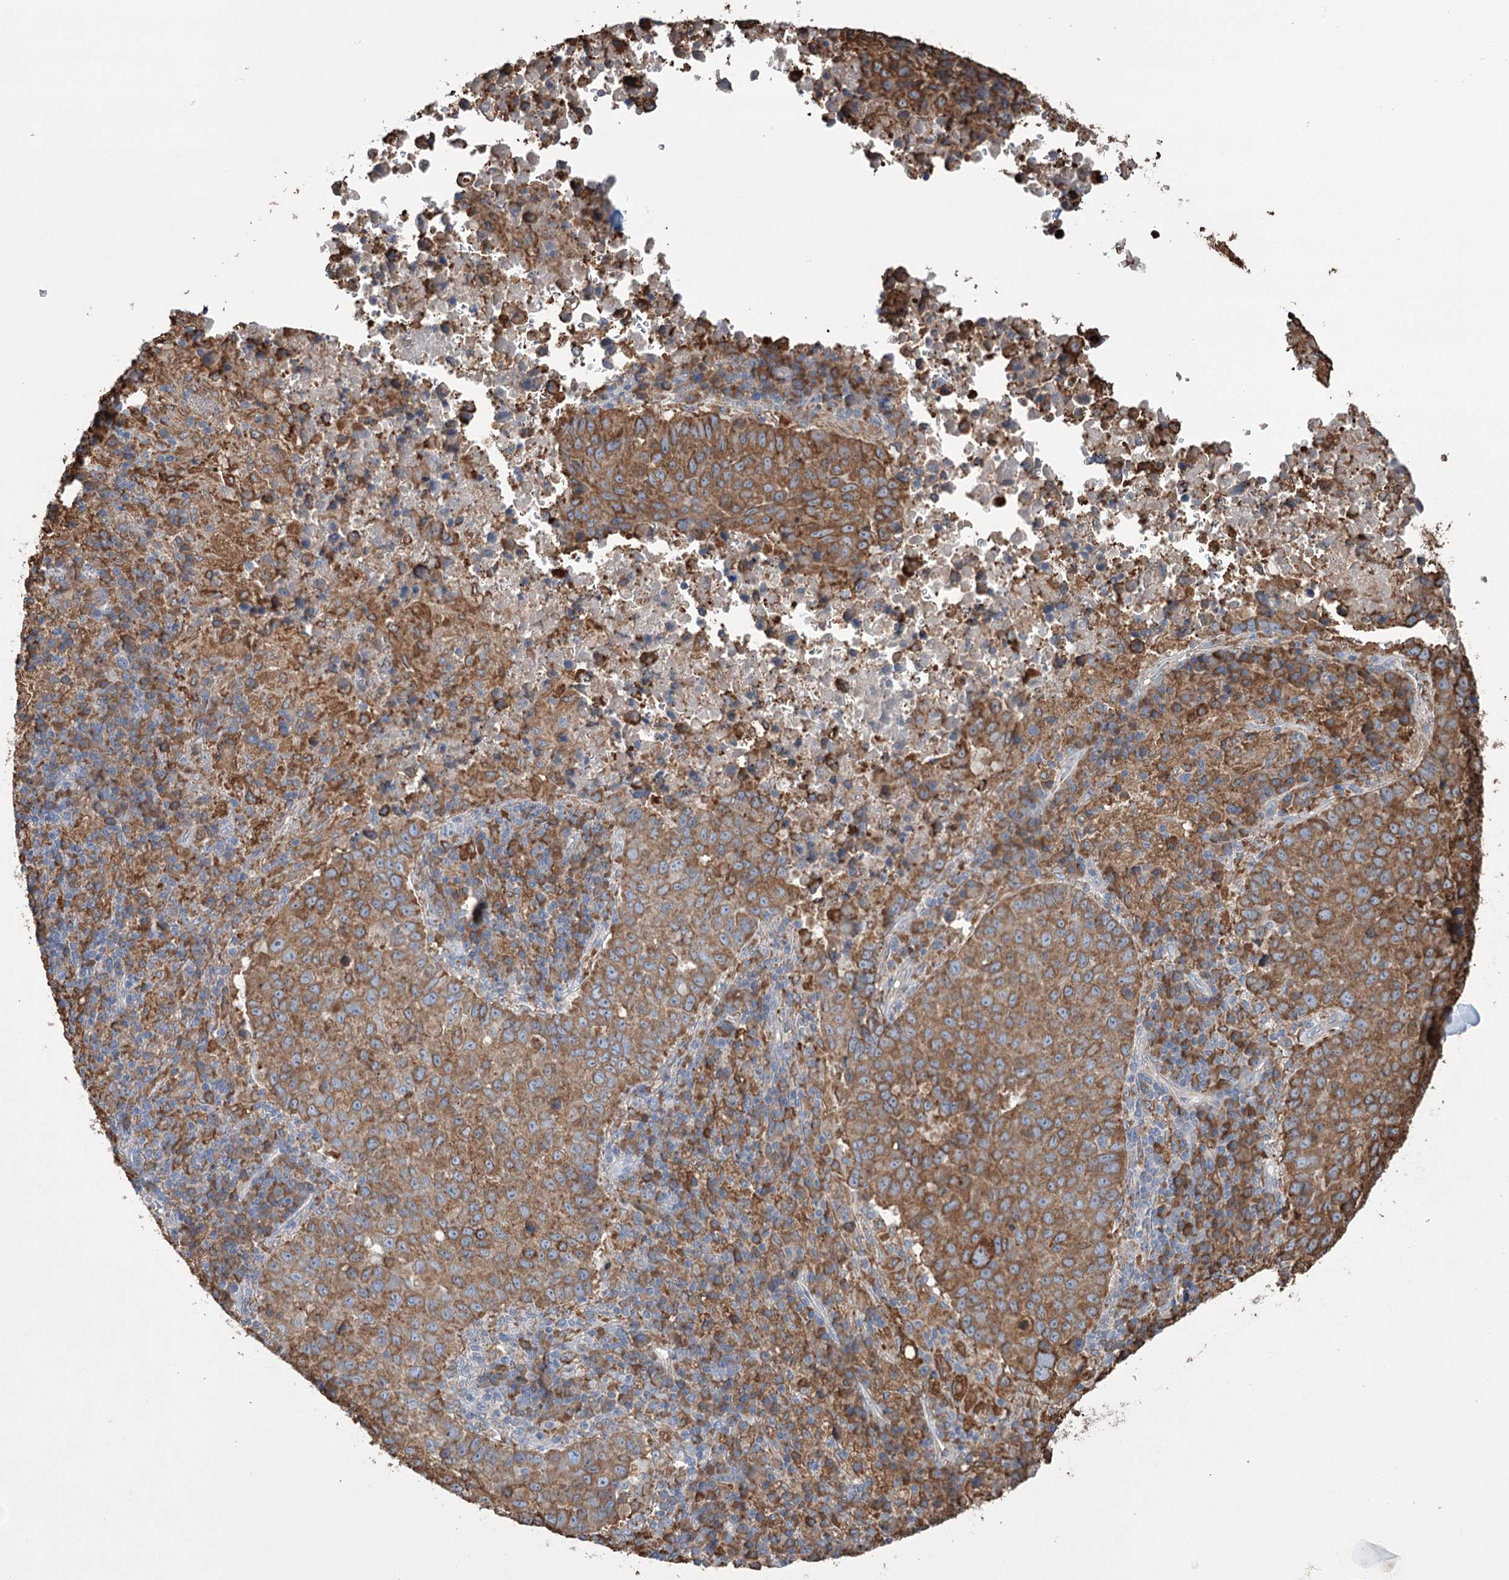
{"staining": {"intensity": "moderate", "quantity": ">75%", "location": "cytoplasmic/membranous"}, "tissue": "lung cancer", "cell_type": "Tumor cells", "image_type": "cancer", "snomed": [{"axis": "morphology", "description": "Squamous cell carcinoma, NOS"}, {"axis": "topography", "description": "Lung"}], "caption": "The photomicrograph shows a brown stain indicating the presence of a protein in the cytoplasmic/membranous of tumor cells in lung squamous cell carcinoma. Nuclei are stained in blue.", "gene": "TRIM71", "patient": {"sex": "male", "age": 73}}